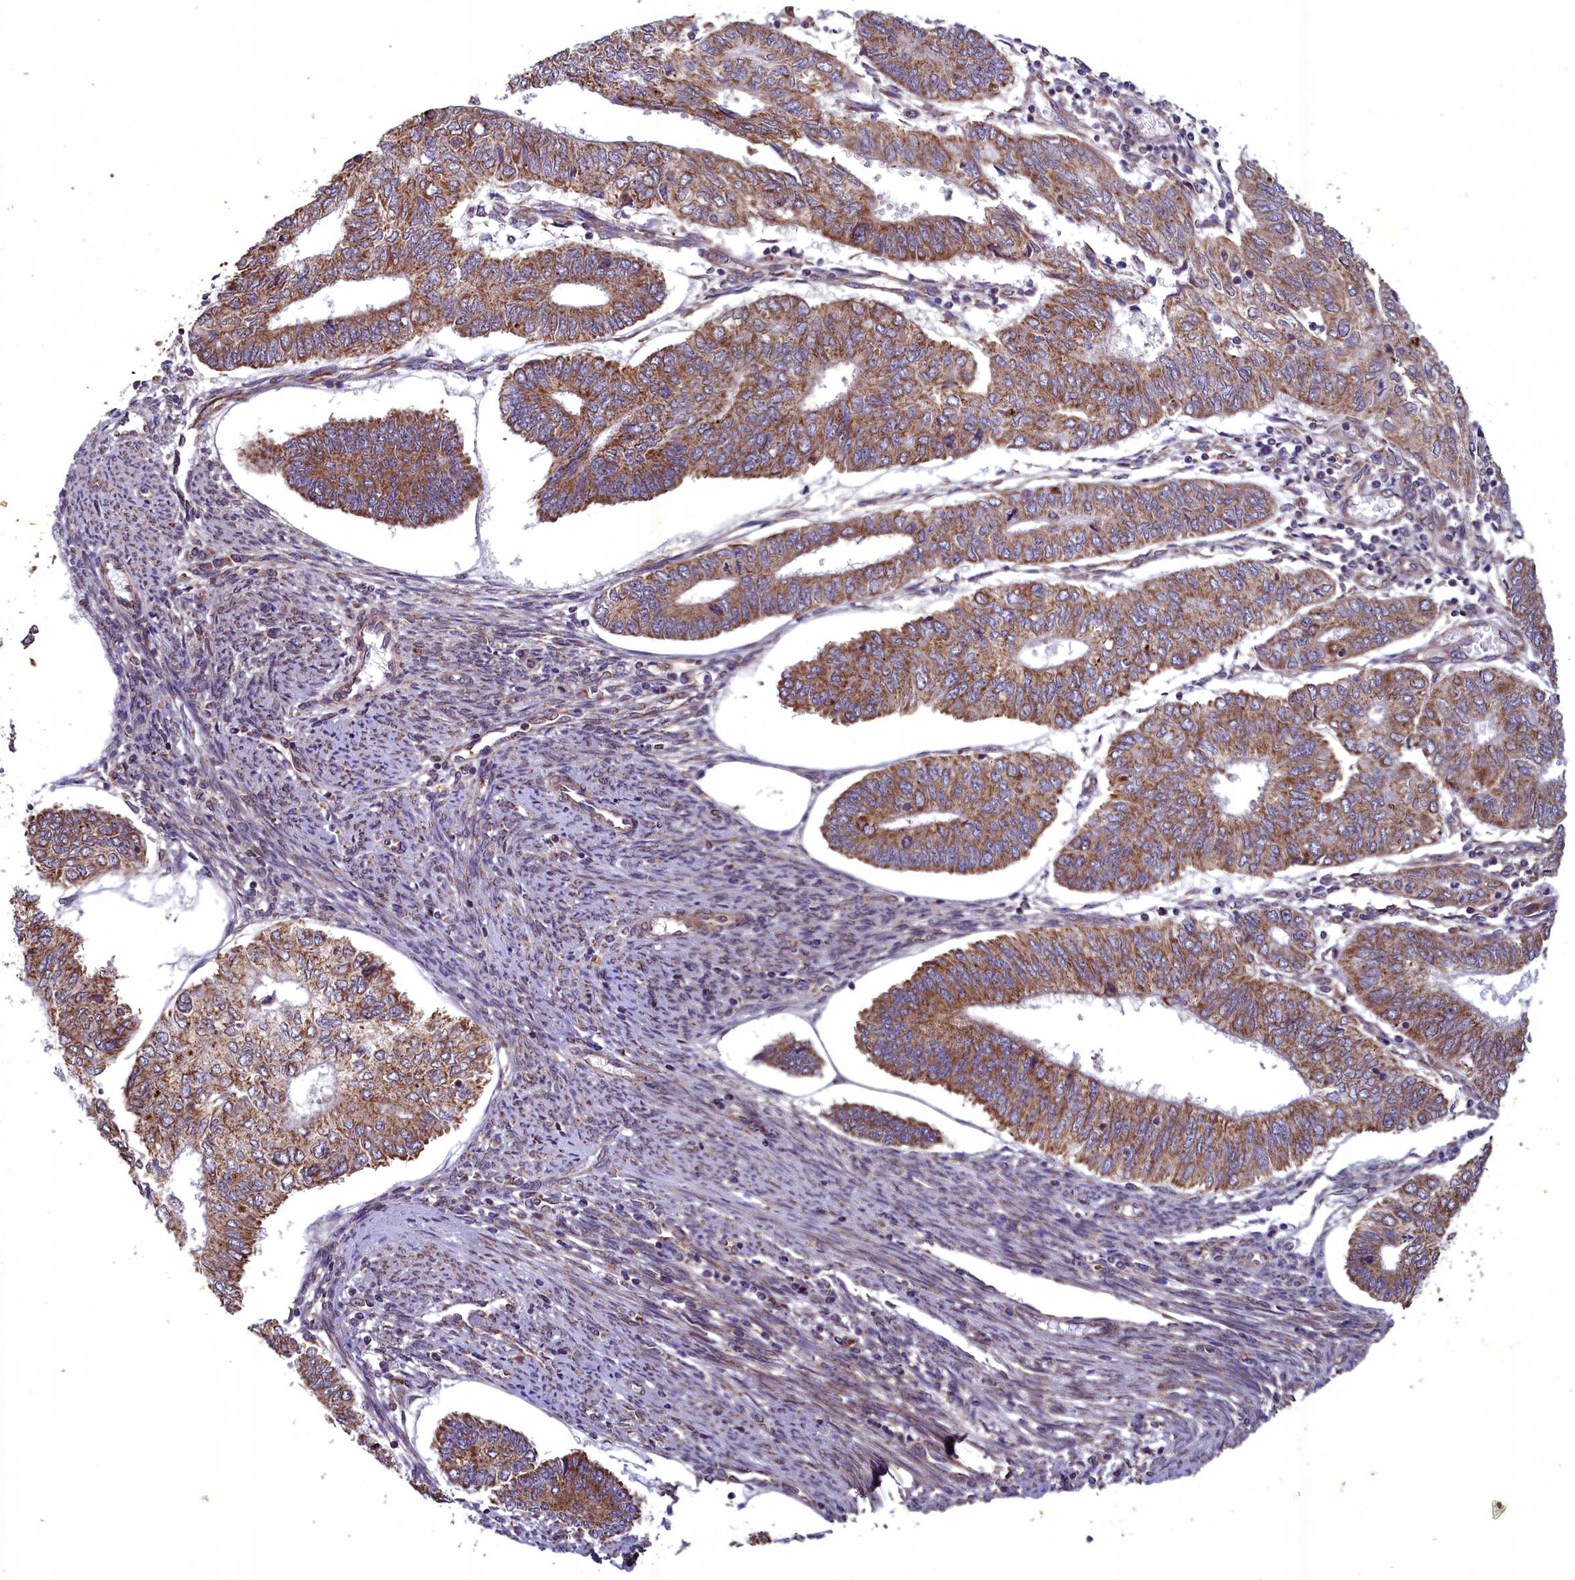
{"staining": {"intensity": "moderate", "quantity": ">75%", "location": "cytoplasmic/membranous"}, "tissue": "endometrial cancer", "cell_type": "Tumor cells", "image_type": "cancer", "snomed": [{"axis": "morphology", "description": "Adenocarcinoma, NOS"}, {"axis": "topography", "description": "Endometrium"}], "caption": "A medium amount of moderate cytoplasmic/membranous staining is appreciated in approximately >75% of tumor cells in adenocarcinoma (endometrial) tissue.", "gene": "ACAD8", "patient": {"sex": "female", "age": 68}}